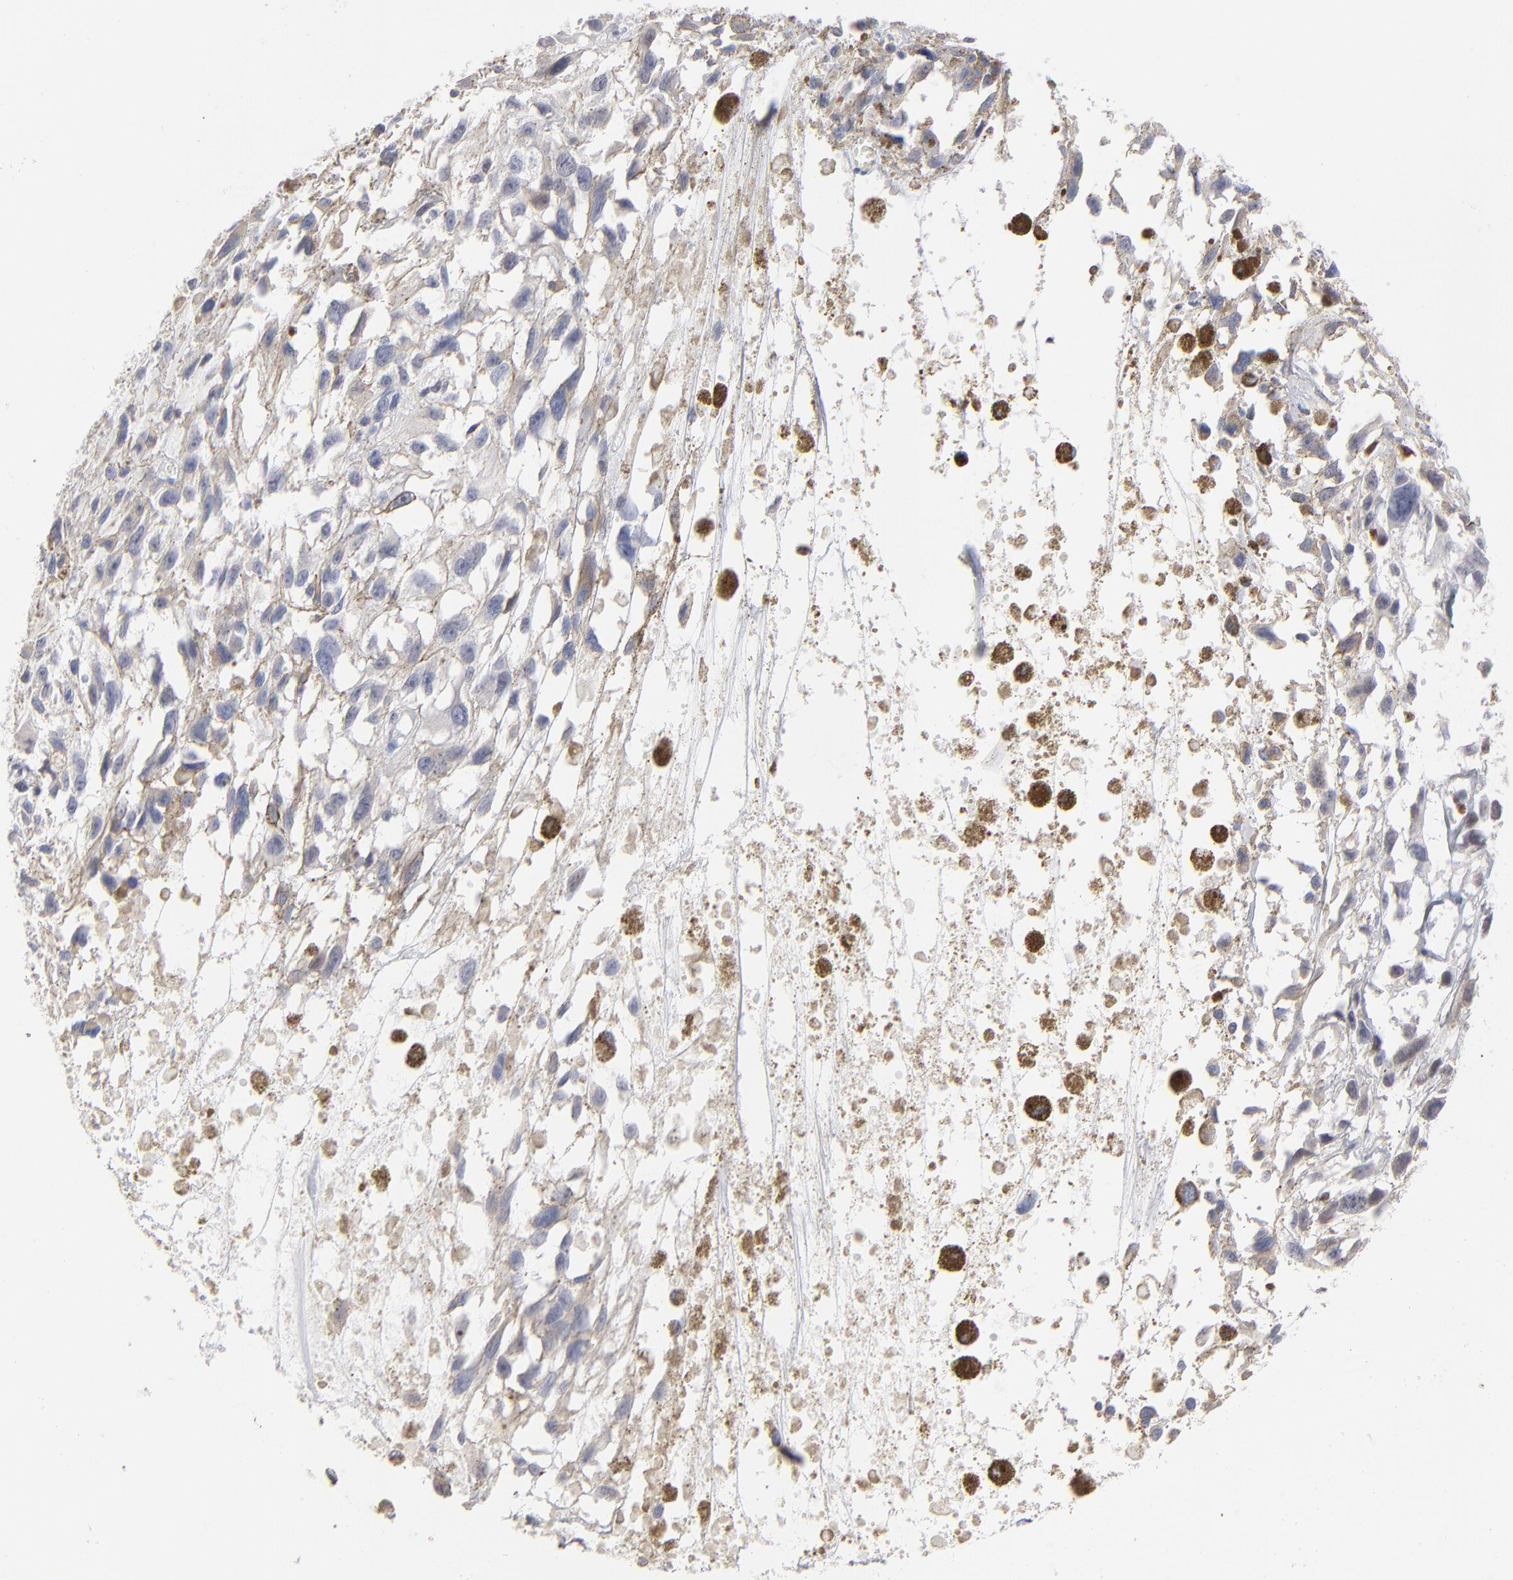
{"staining": {"intensity": "negative", "quantity": "none", "location": "none"}, "tissue": "melanoma", "cell_type": "Tumor cells", "image_type": "cancer", "snomed": [{"axis": "morphology", "description": "Malignant melanoma, Metastatic site"}, {"axis": "topography", "description": "Lymph node"}], "caption": "A photomicrograph of melanoma stained for a protein demonstrates no brown staining in tumor cells. Brightfield microscopy of immunohistochemistry stained with DAB (brown) and hematoxylin (blue), captured at high magnification.", "gene": "RBM3", "patient": {"sex": "male", "age": 59}}